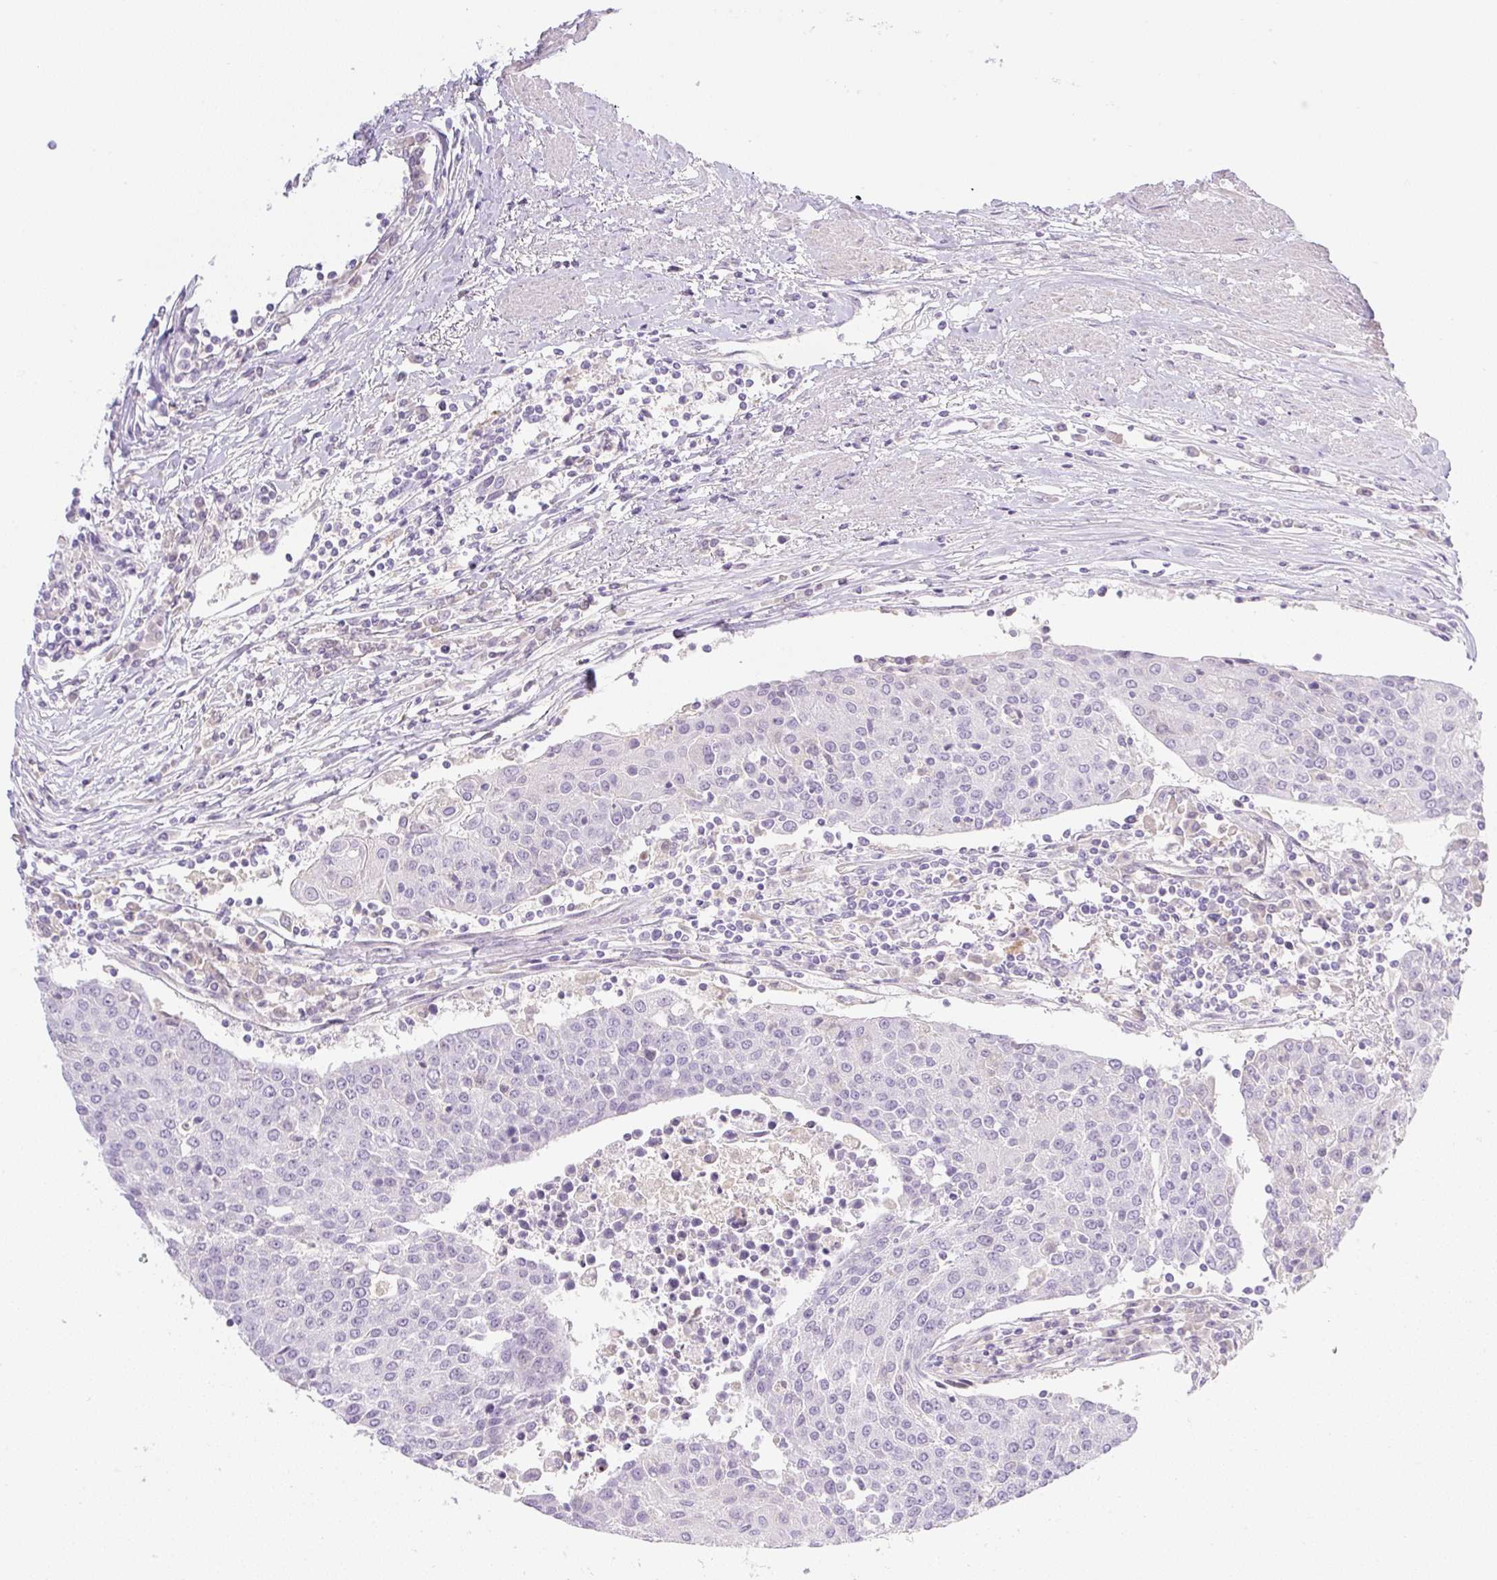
{"staining": {"intensity": "negative", "quantity": "none", "location": "none"}, "tissue": "urothelial cancer", "cell_type": "Tumor cells", "image_type": "cancer", "snomed": [{"axis": "morphology", "description": "Urothelial carcinoma, High grade"}, {"axis": "topography", "description": "Urinary bladder"}], "caption": "This is an IHC histopathology image of human urothelial carcinoma (high-grade). There is no staining in tumor cells.", "gene": "MIA2", "patient": {"sex": "female", "age": 85}}